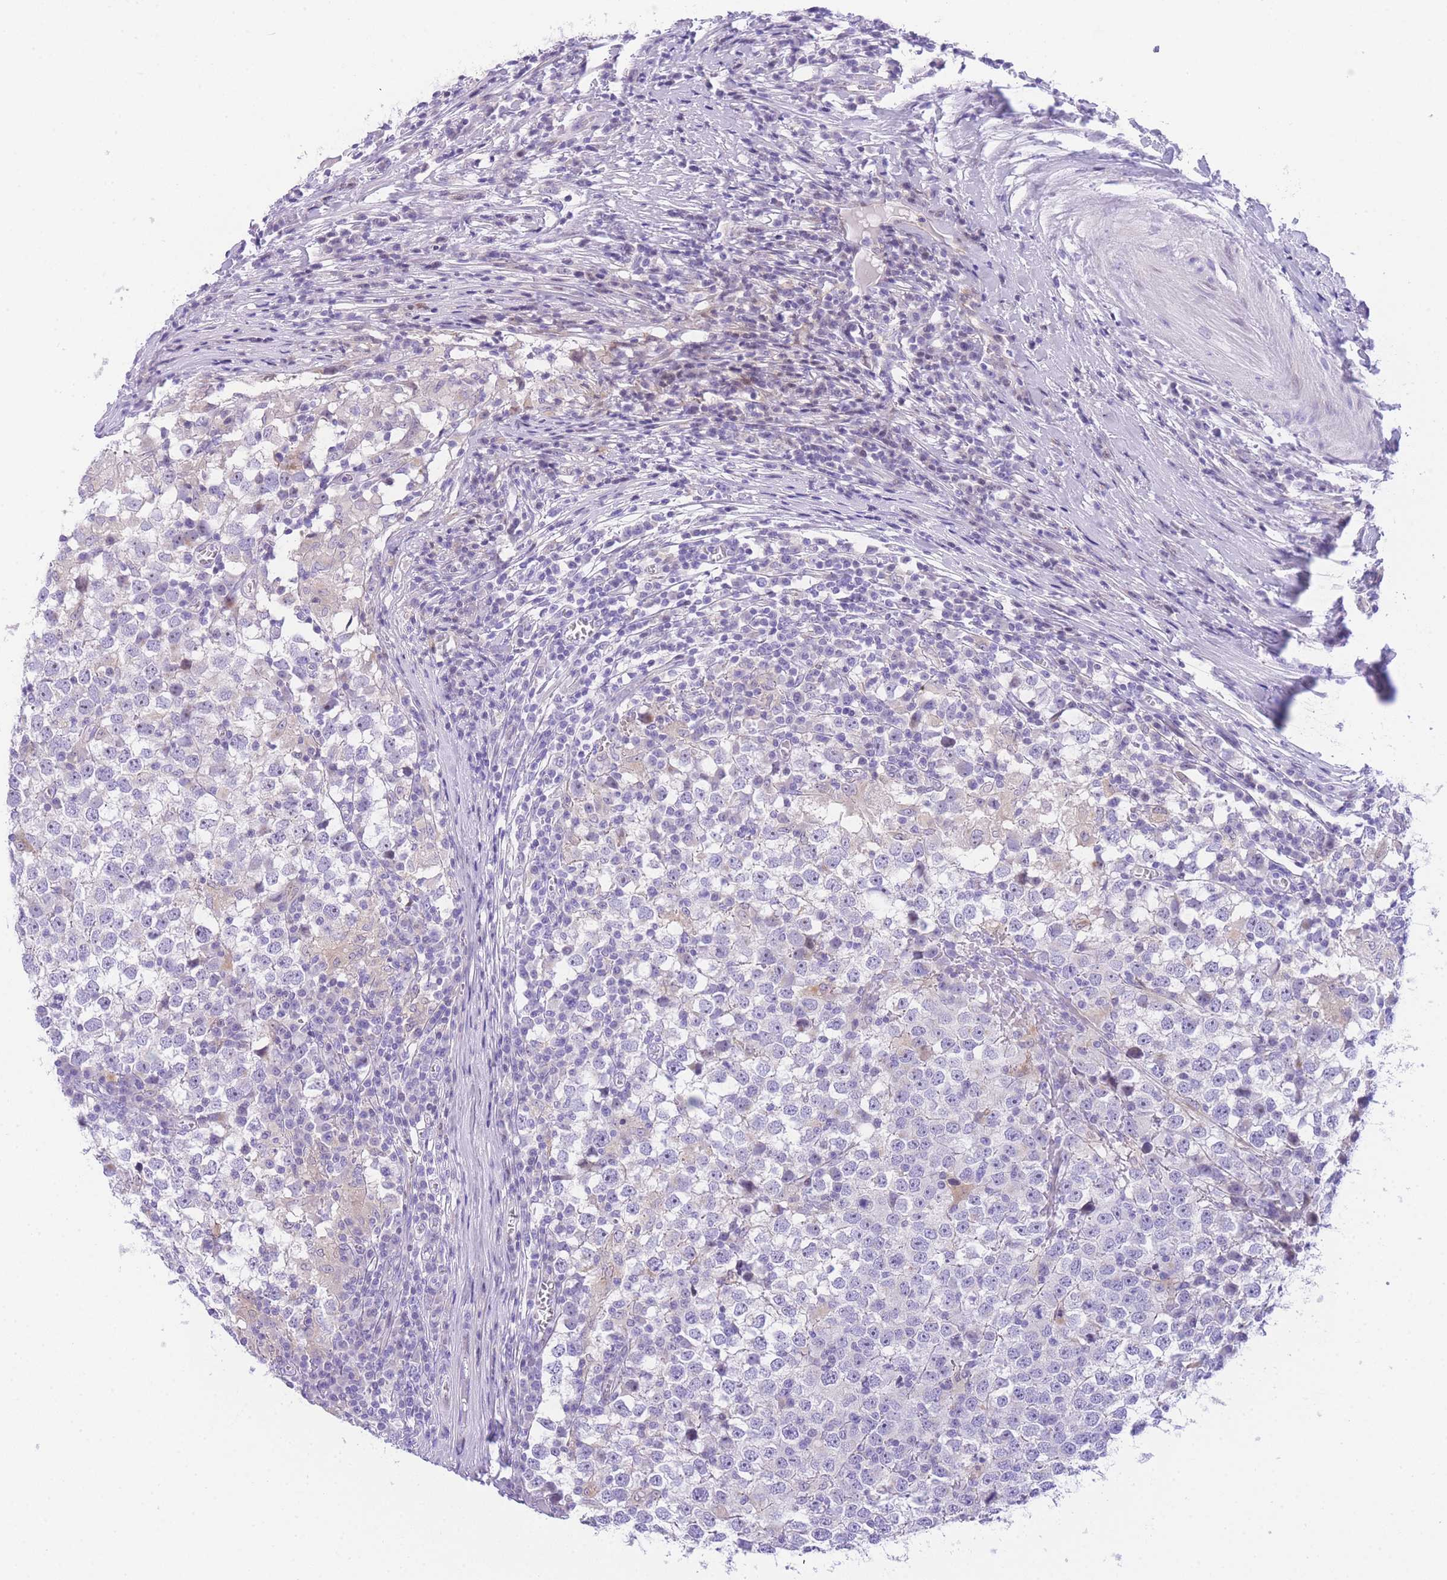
{"staining": {"intensity": "negative", "quantity": "none", "location": "none"}, "tissue": "testis cancer", "cell_type": "Tumor cells", "image_type": "cancer", "snomed": [{"axis": "morphology", "description": "Seminoma, NOS"}, {"axis": "topography", "description": "Testis"}], "caption": "This is an immunohistochemistry micrograph of human seminoma (testis). There is no staining in tumor cells.", "gene": "TIFAB", "patient": {"sex": "male", "age": 65}}